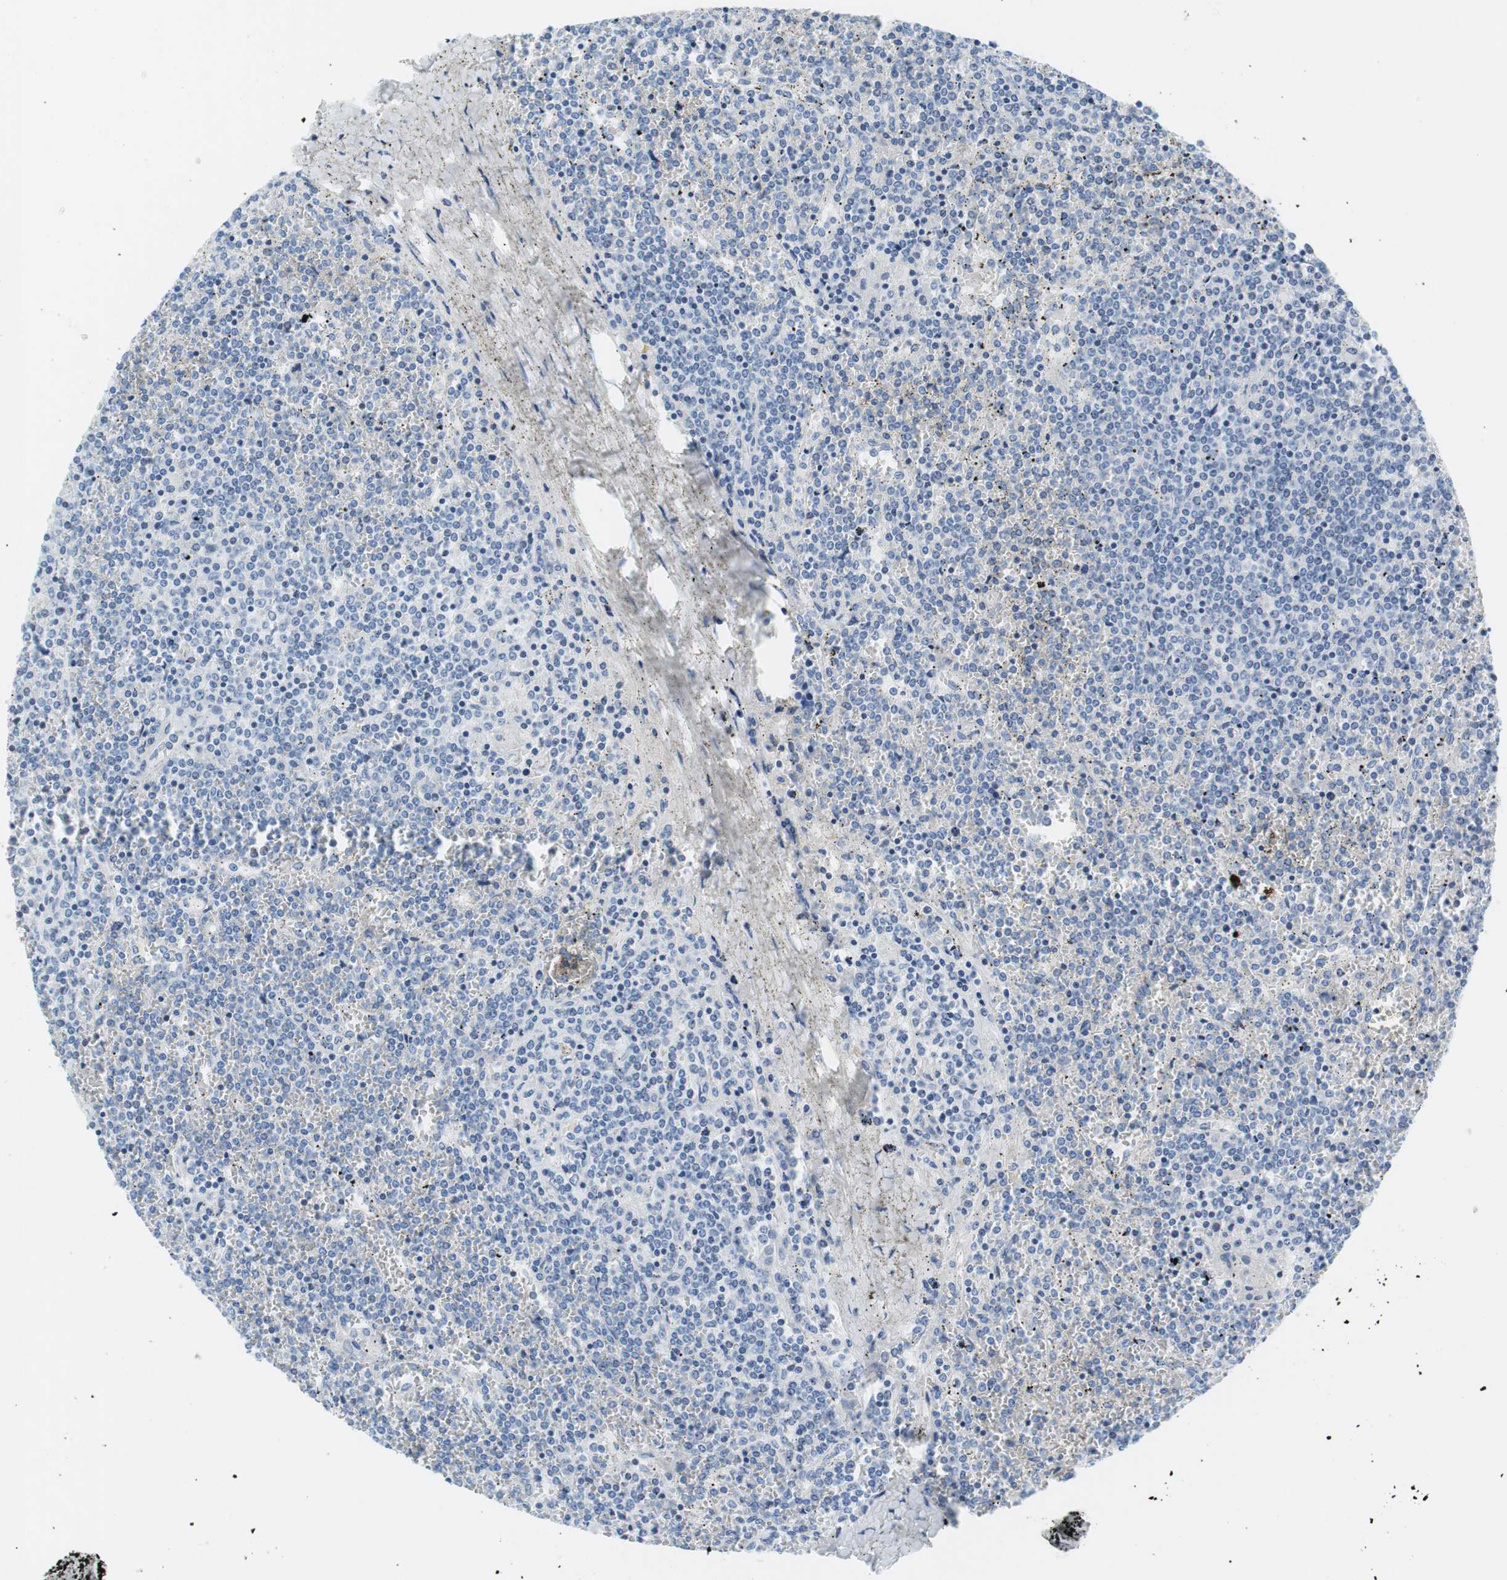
{"staining": {"intensity": "negative", "quantity": "none", "location": "none"}, "tissue": "lymphoma", "cell_type": "Tumor cells", "image_type": "cancer", "snomed": [{"axis": "morphology", "description": "Malignant lymphoma, non-Hodgkin's type, Low grade"}, {"axis": "topography", "description": "Spleen"}], "caption": "Immunohistochemistry of low-grade malignant lymphoma, non-Hodgkin's type exhibits no positivity in tumor cells.", "gene": "MYH1", "patient": {"sex": "female", "age": 19}}